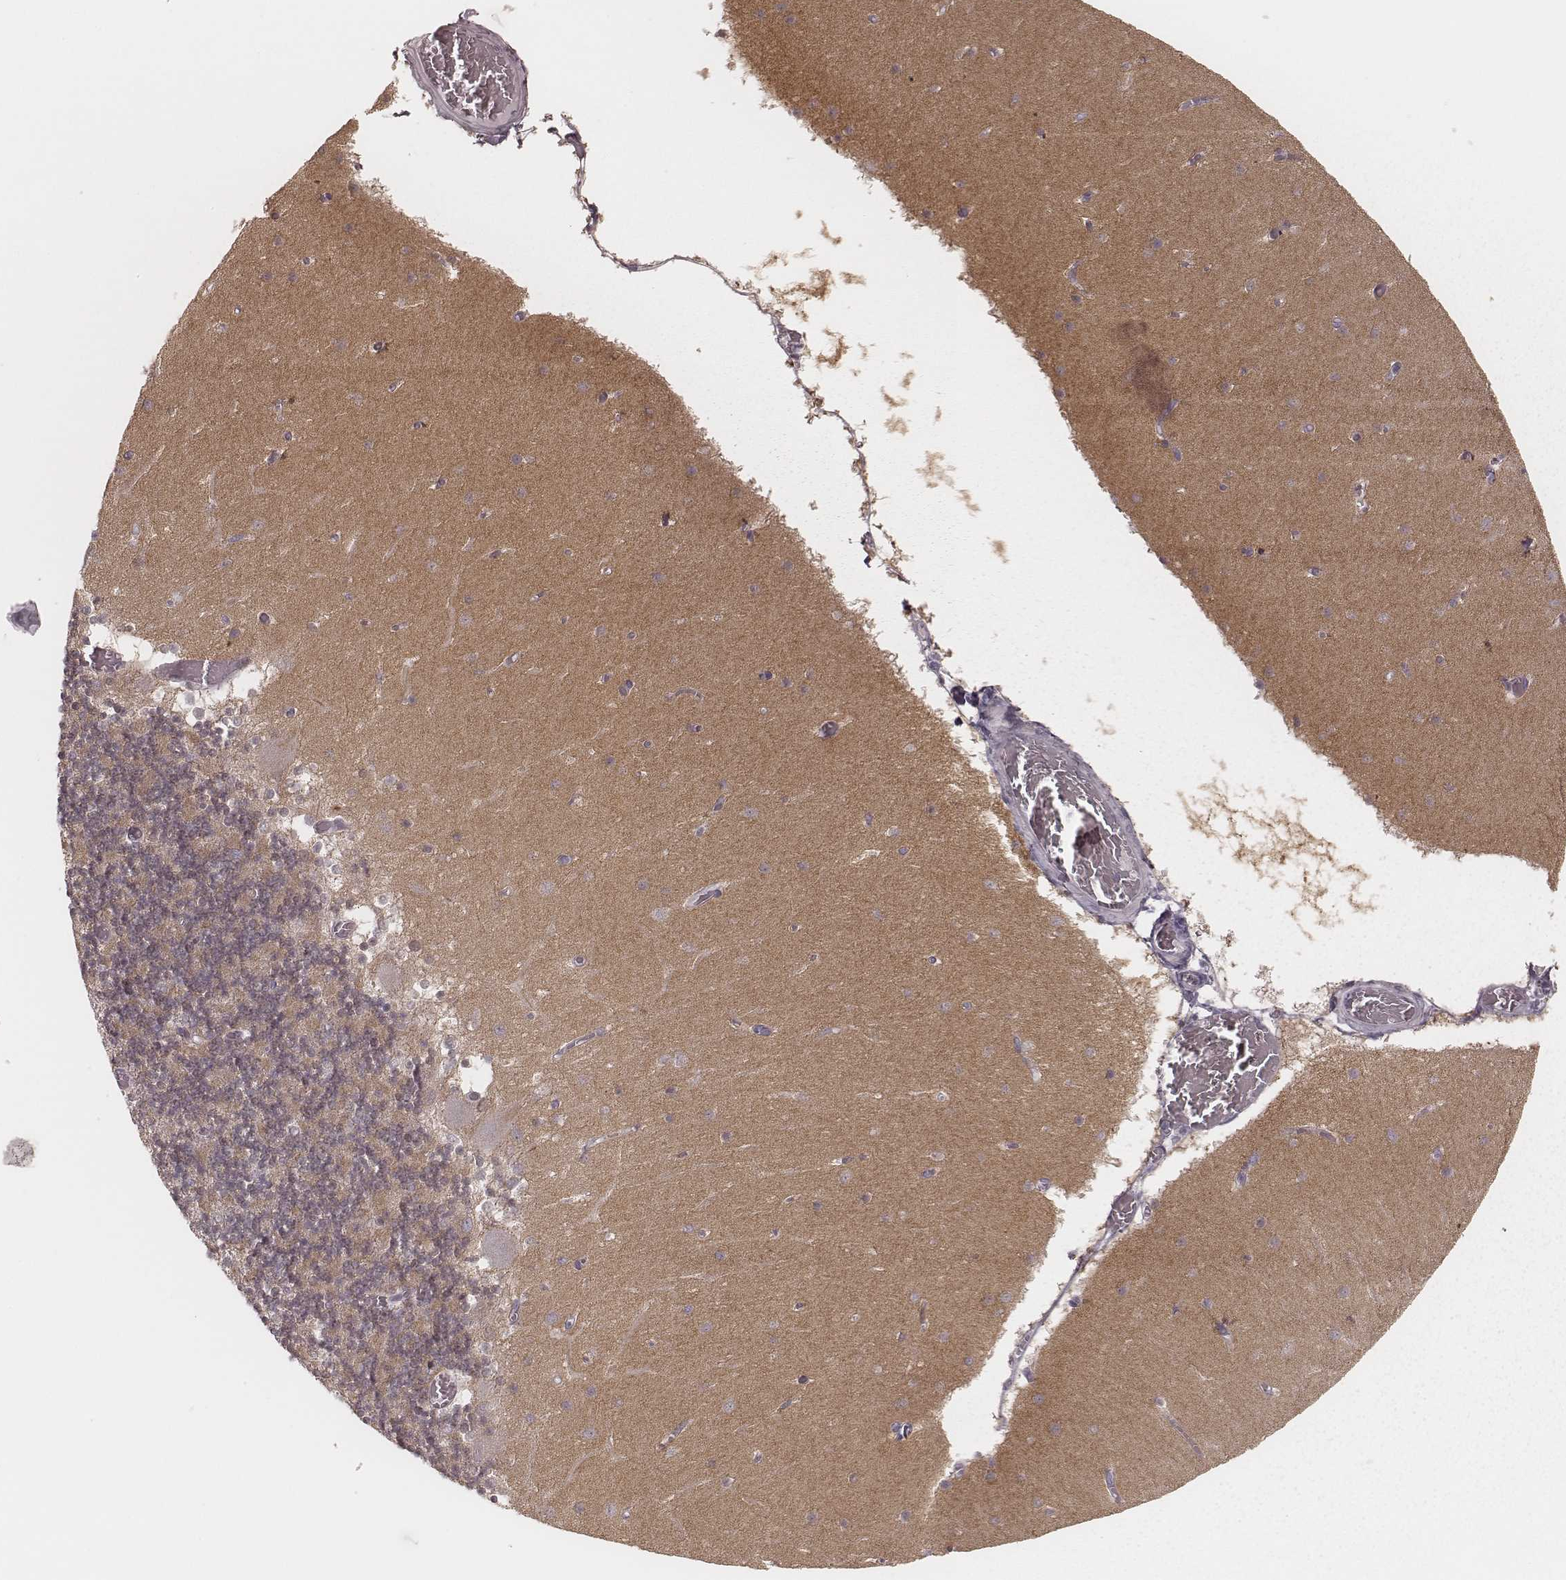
{"staining": {"intensity": "negative", "quantity": "none", "location": "none"}, "tissue": "cerebellum", "cell_type": "Cells in granular layer", "image_type": "normal", "snomed": [{"axis": "morphology", "description": "Normal tissue, NOS"}, {"axis": "topography", "description": "Cerebellum"}], "caption": "High magnification brightfield microscopy of normal cerebellum stained with DAB (brown) and counterstained with hematoxylin (blue): cells in granular layer show no significant positivity.", "gene": "KIF5C", "patient": {"sex": "female", "age": 28}}